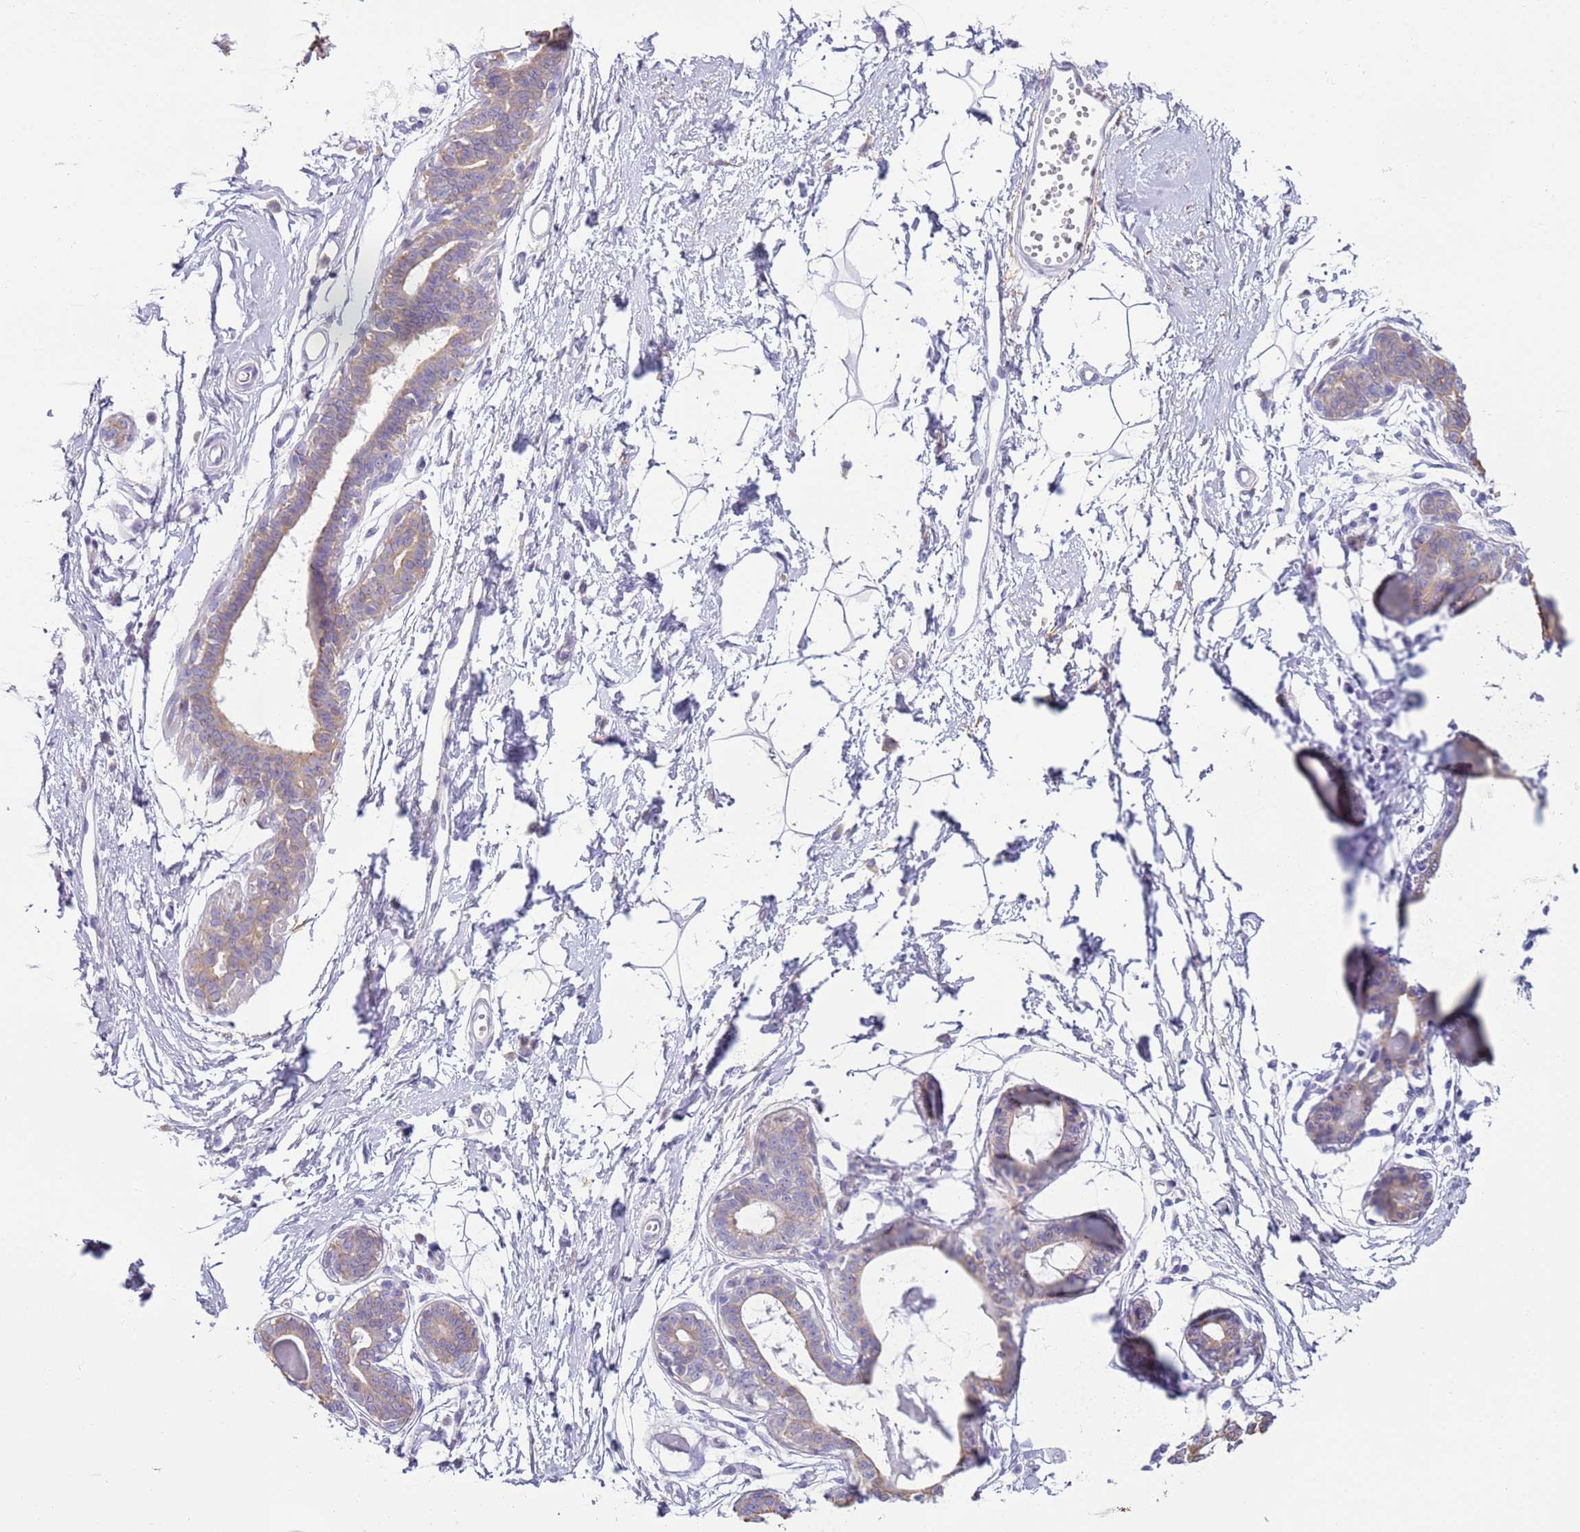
{"staining": {"intensity": "negative", "quantity": "none", "location": "none"}, "tissue": "breast", "cell_type": "Adipocytes", "image_type": "normal", "snomed": [{"axis": "morphology", "description": "Normal tissue, NOS"}, {"axis": "topography", "description": "Breast"}], "caption": "The image reveals no staining of adipocytes in benign breast. The staining was performed using DAB to visualize the protein expression in brown, while the nuclei were stained in blue with hematoxylin (Magnification: 20x).", "gene": "OAF", "patient": {"sex": "female", "age": 45}}